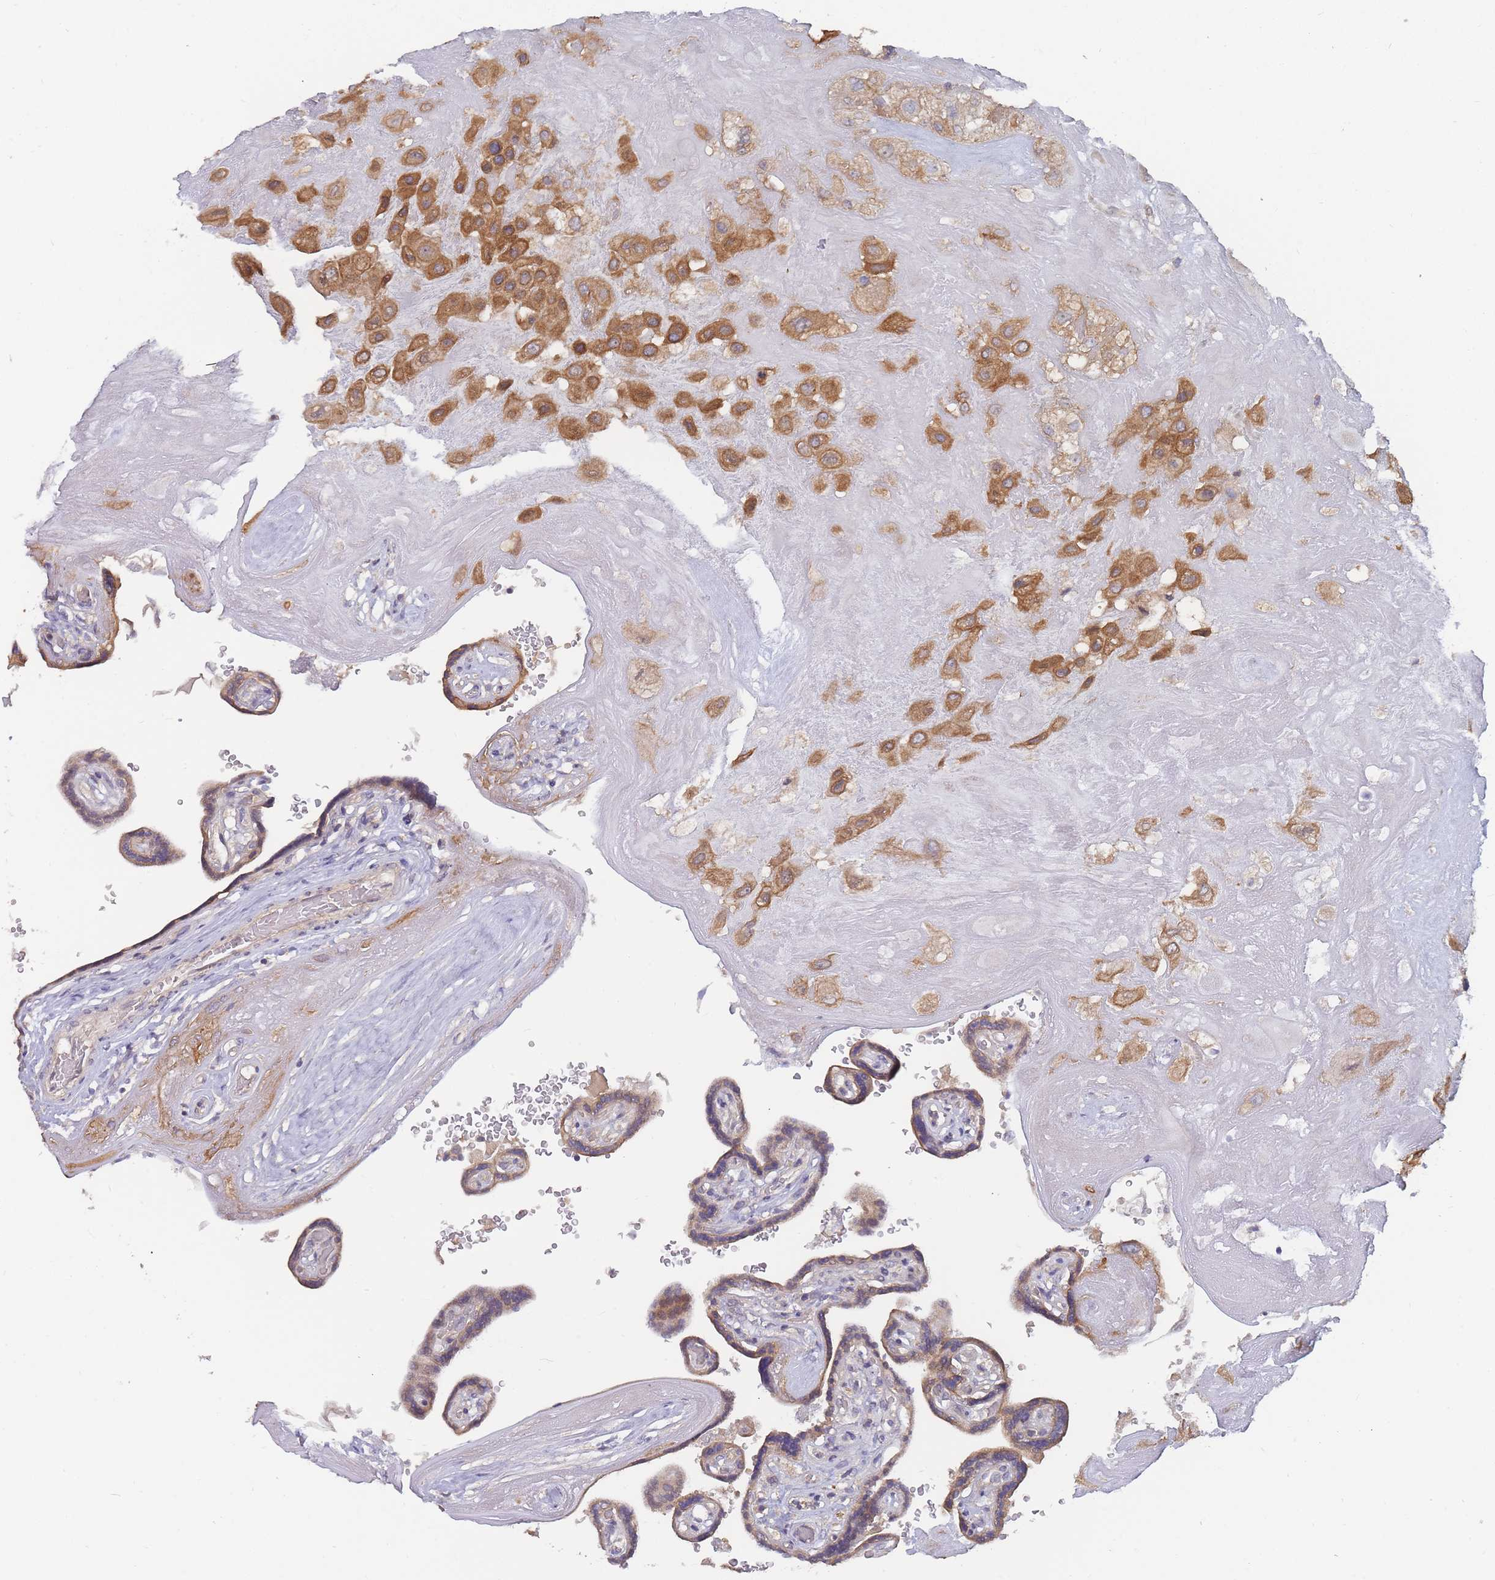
{"staining": {"intensity": "moderate", "quantity": ">75%", "location": "cytoplasmic/membranous"}, "tissue": "placenta", "cell_type": "Decidual cells", "image_type": "normal", "snomed": [{"axis": "morphology", "description": "Normal tissue, NOS"}, {"axis": "topography", "description": "Placenta"}], "caption": "Normal placenta was stained to show a protein in brown. There is medium levels of moderate cytoplasmic/membranous expression in approximately >75% of decidual cells. (DAB IHC, brown staining for protein, blue staining for nuclei).", "gene": "SLC35F5", "patient": {"sex": "female", "age": 32}}